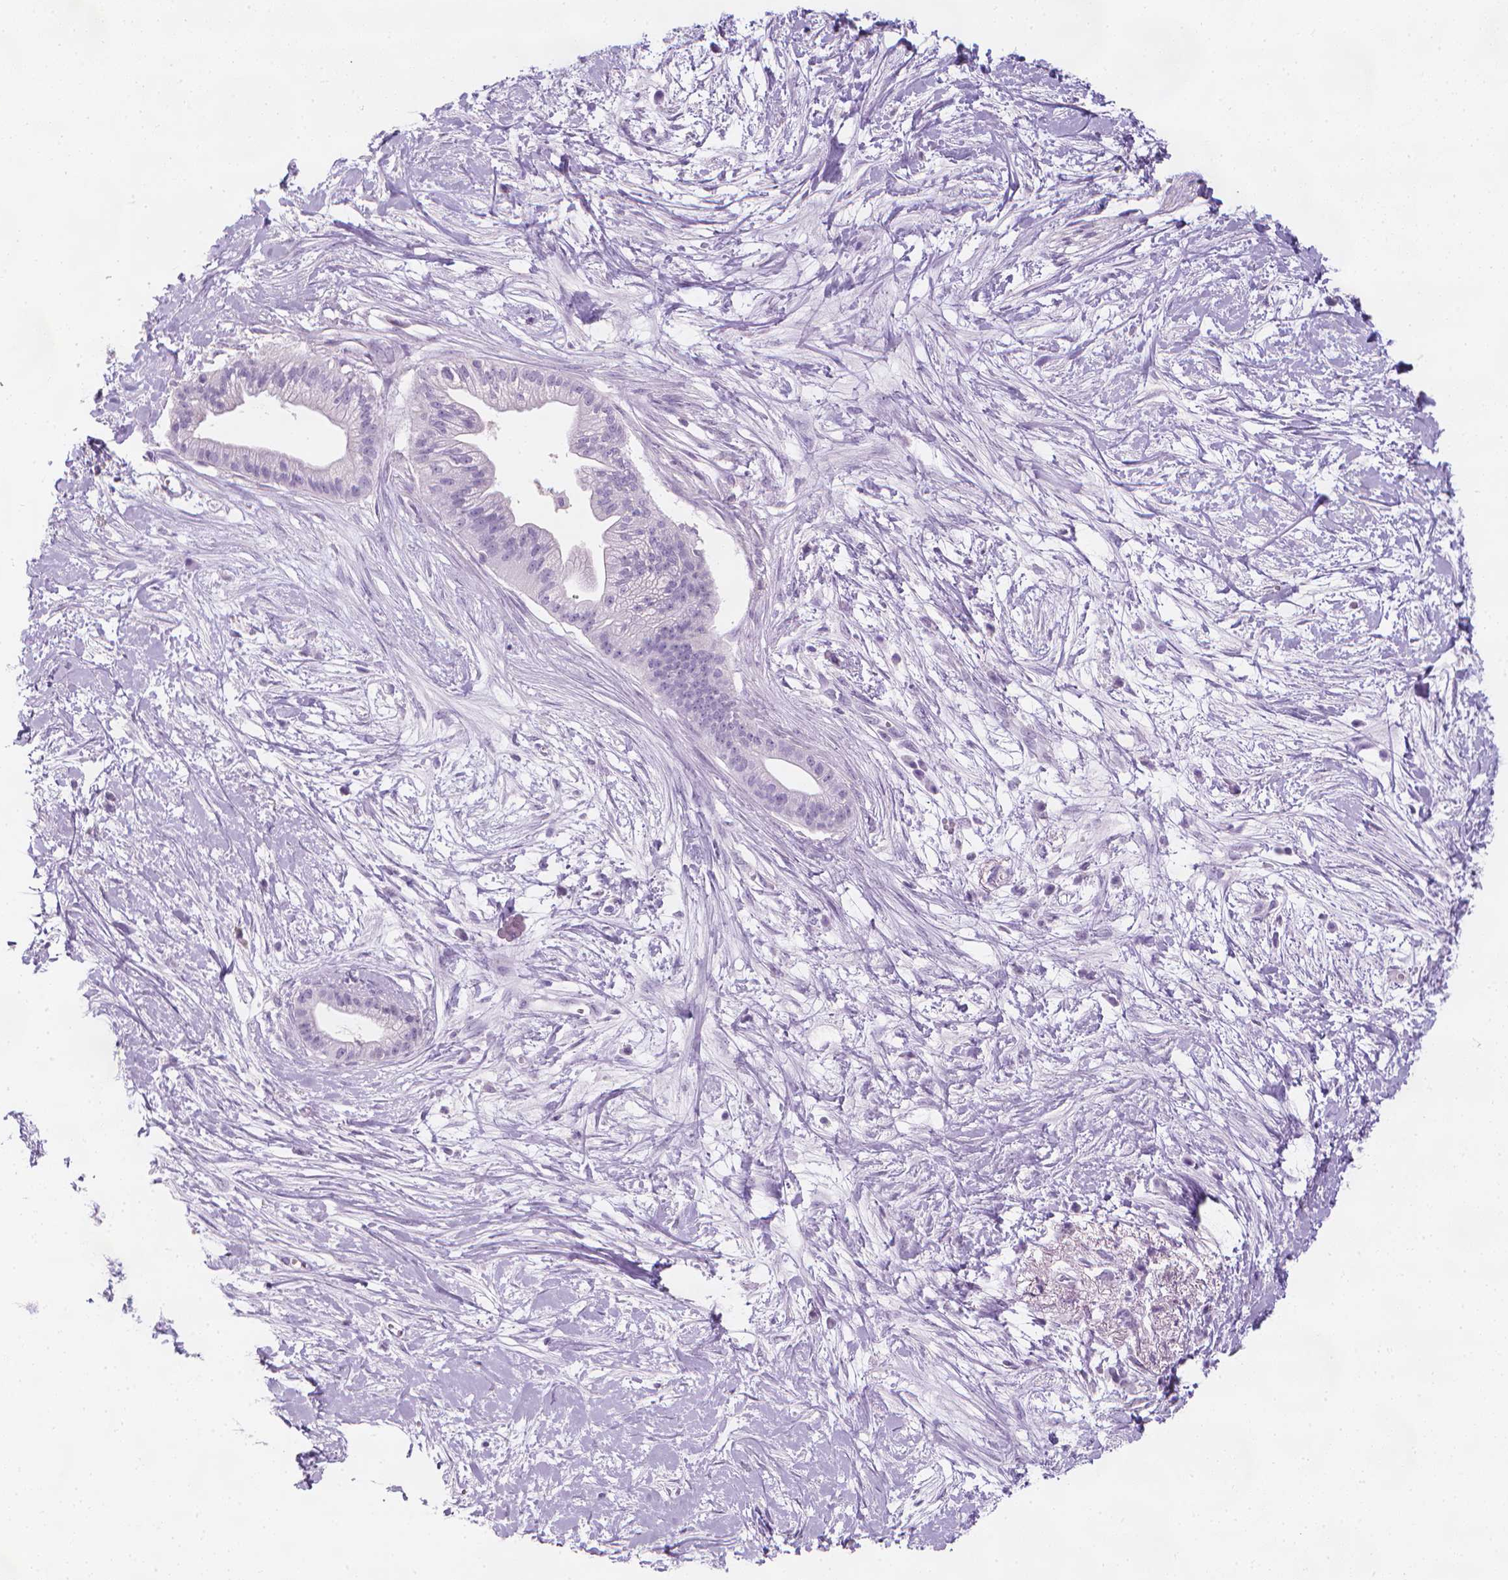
{"staining": {"intensity": "negative", "quantity": "none", "location": "none"}, "tissue": "pancreatic cancer", "cell_type": "Tumor cells", "image_type": "cancer", "snomed": [{"axis": "morphology", "description": "Normal tissue, NOS"}, {"axis": "morphology", "description": "Adenocarcinoma, NOS"}, {"axis": "topography", "description": "Lymph node"}, {"axis": "topography", "description": "Pancreas"}], "caption": "Pancreatic cancer (adenocarcinoma) was stained to show a protein in brown. There is no significant expression in tumor cells.", "gene": "DCAF8L1", "patient": {"sex": "female", "age": 58}}